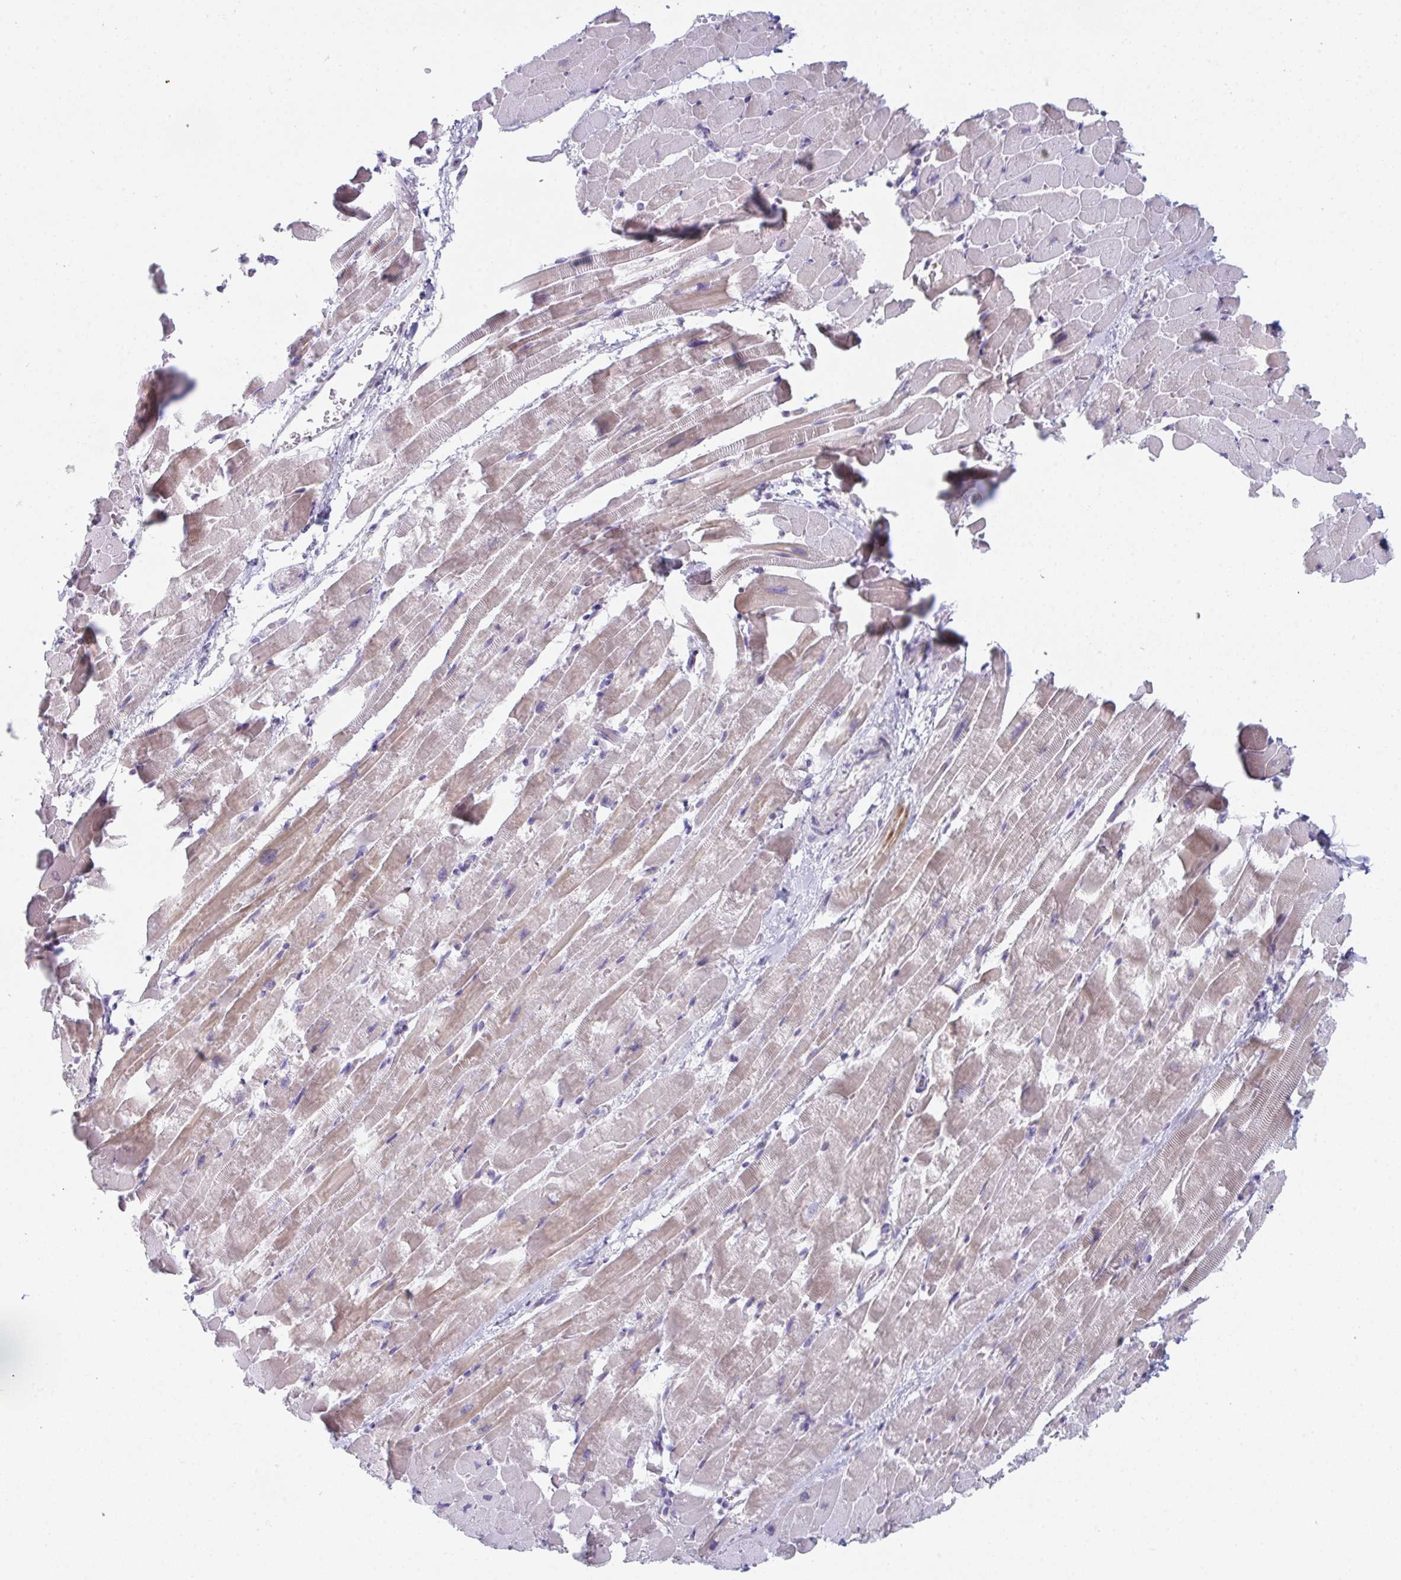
{"staining": {"intensity": "weak", "quantity": "25%-75%", "location": "cytoplasmic/membranous"}, "tissue": "heart muscle", "cell_type": "Cardiomyocytes", "image_type": "normal", "snomed": [{"axis": "morphology", "description": "Normal tissue, NOS"}, {"axis": "topography", "description": "Heart"}], "caption": "Immunohistochemistry photomicrograph of unremarkable heart muscle stained for a protein (brown), which displays low levels of weak cytoplasmic/membranous staining in approximately 25%-75% of cardiomyocytes.", "gene": "PTPRD", "patient": {"sex": "male", "age": 37}}